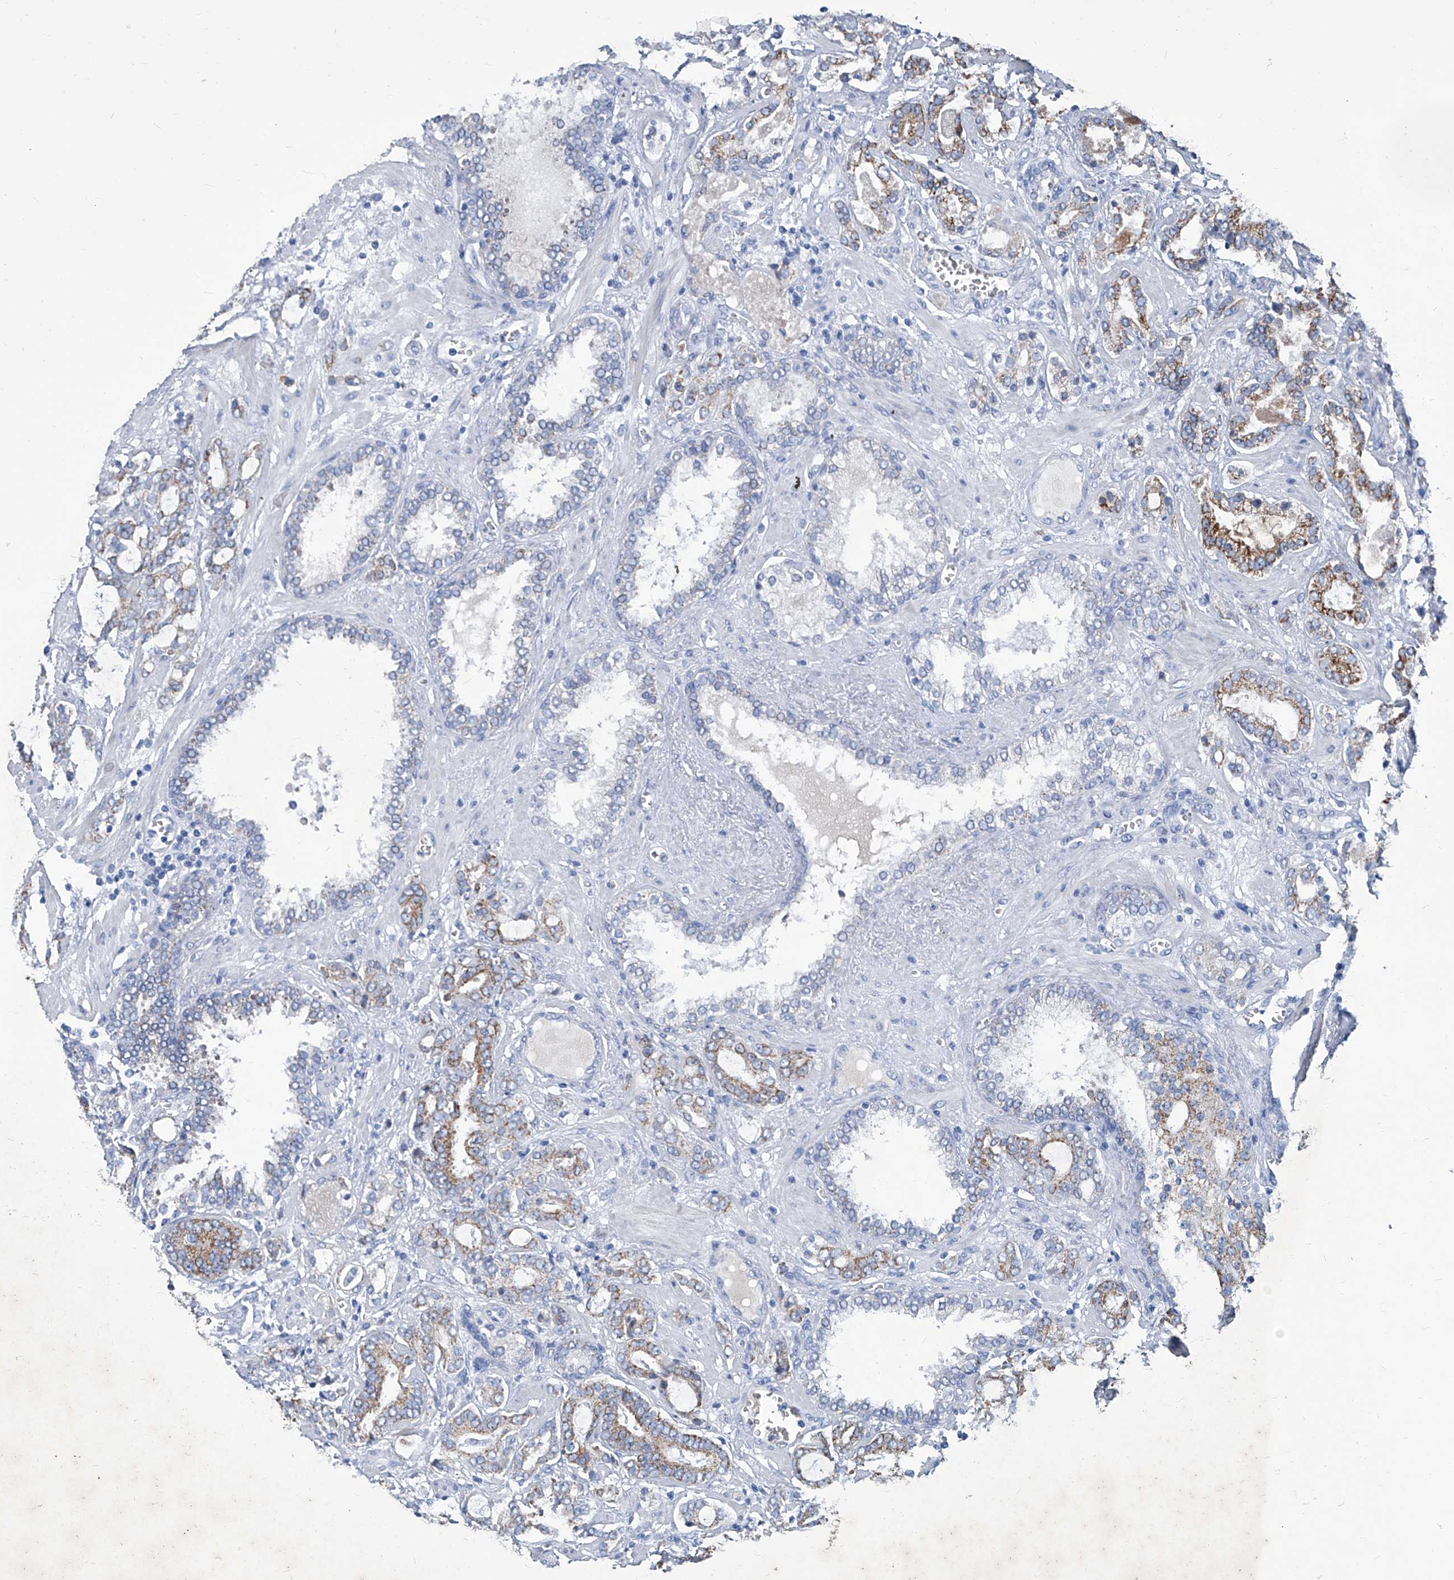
{"staining": {"intensity": "moderate", "quantity": ">75%", "location": "cytoplasmic/membranous"}, "tissue": "prostate cancer", "cell_type": "Tumor cells", "image_type": "cancer", "snomed": [{"axis": "morphology", "description": "Adenocarcinoma, High grade"}, {"axis": "topography", "description": "Prostate and seminal vesicle, NOS"}], "caption": "High-magnification brightfield microscopy of adenocarcinoma (high-grade) (prostate) stained with DAB (brown) and counterstained with hematoxylin (blue). tumor cells exhibit moderate cytoplasmic/membranous staining is identified in approximately>75% of cells. (Brightfield microscopy of DAB IHC at high magnification).", "gene": "MTARC1", "patient": {"sex": "male", "age": 67}}